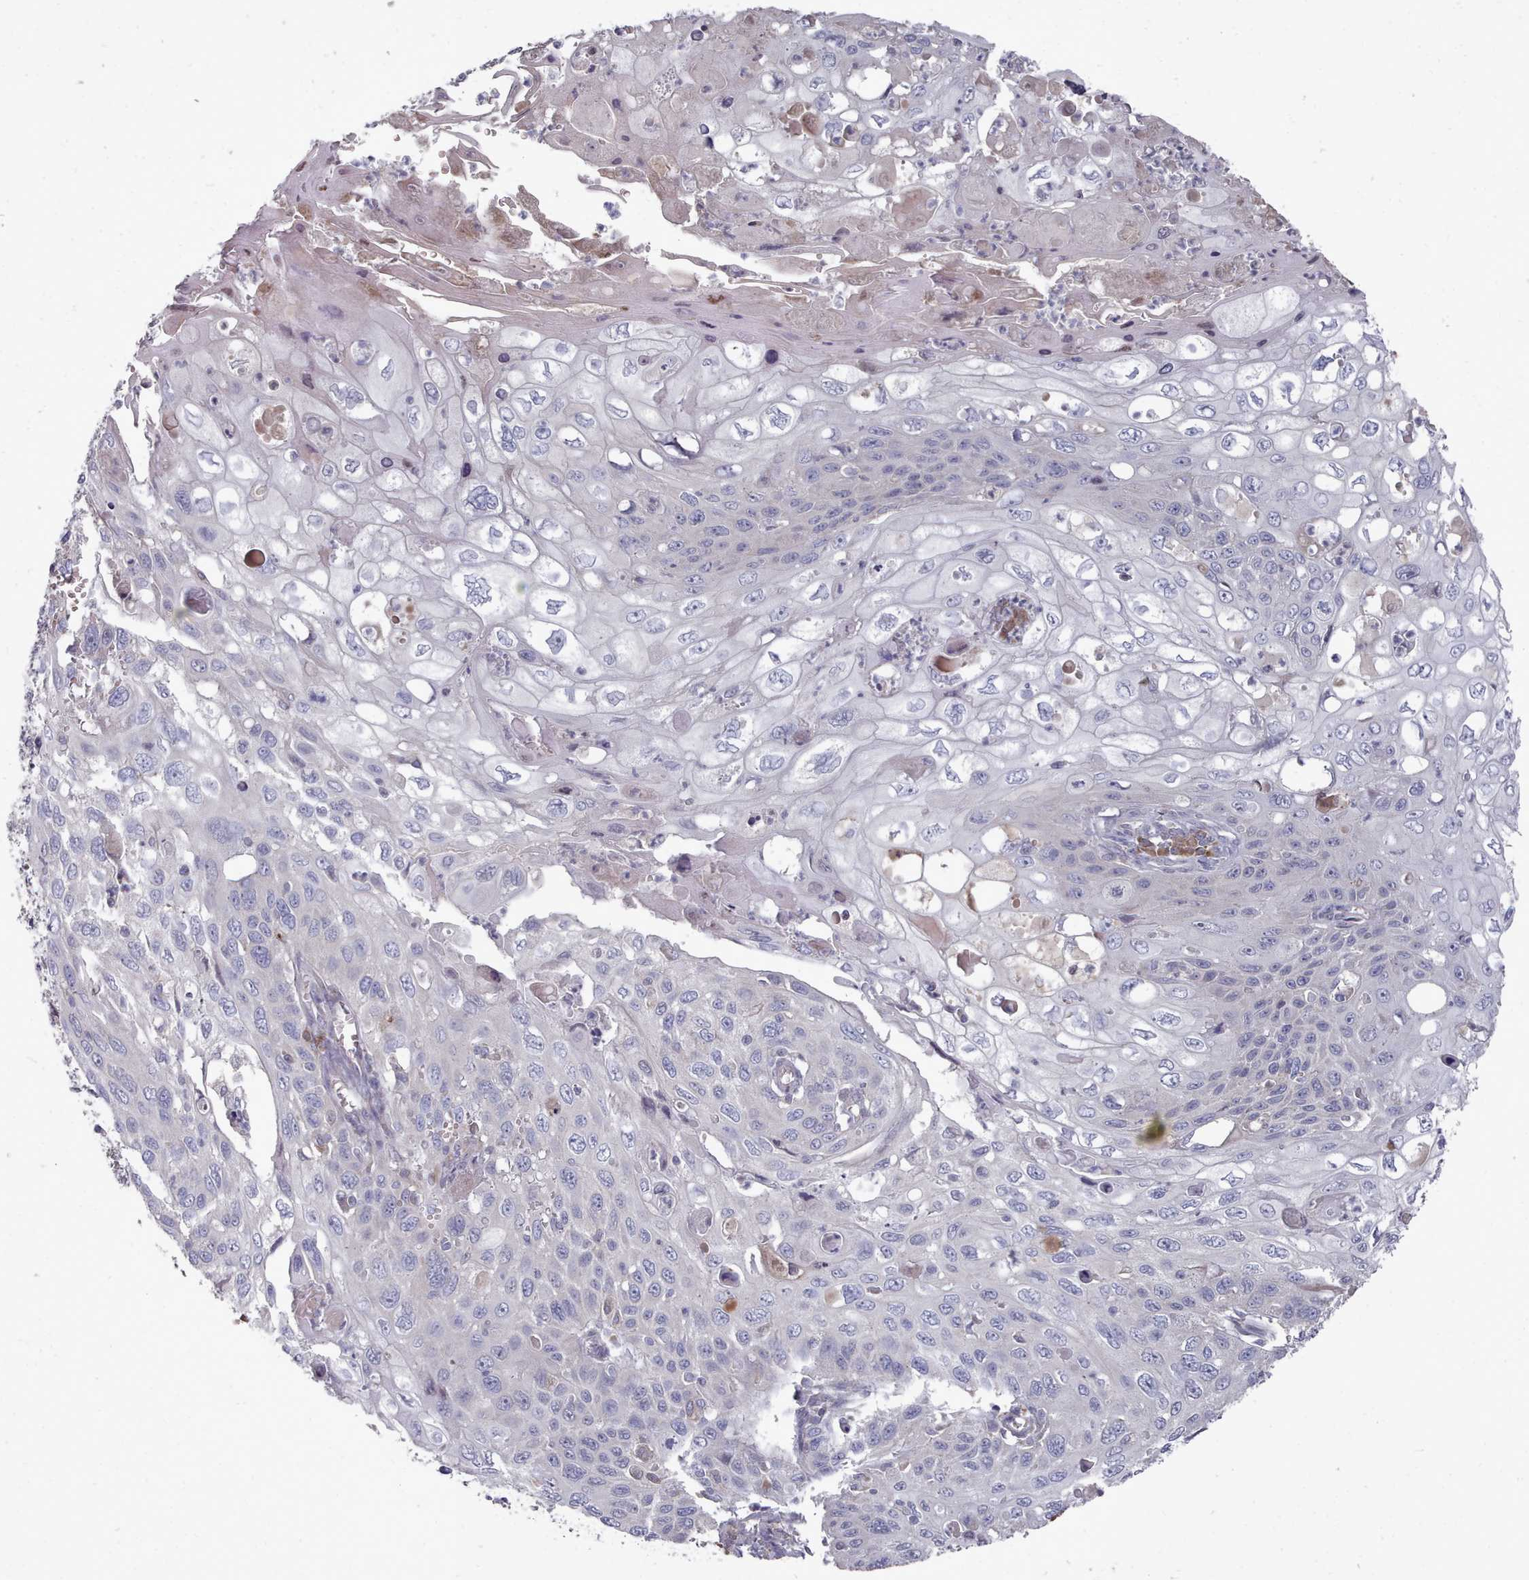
{"staining": {"intensity": "negative", "quantity": "none", "location": "none"}, "tissue": "cervical cancer", "cell_type": "Tumor cells", "image_type": "cancer", "snomed": [{"axis": "morphology", "description": "Squamous cell carcinoma, NOS"}, {"axis": "topography", "description": "Cervix"}], "caption": "IHC image of neoplastic tissue: squamous cell carcinoma (cervical) stained with DAB (3,3'-diaminobenzidine) demonstrates no significant protein positivity in tumor cells. (DAB immunohistochemistry, high magnification).", "gene": "ACKR3", "patient": {"sex": "female", "age": 70}}